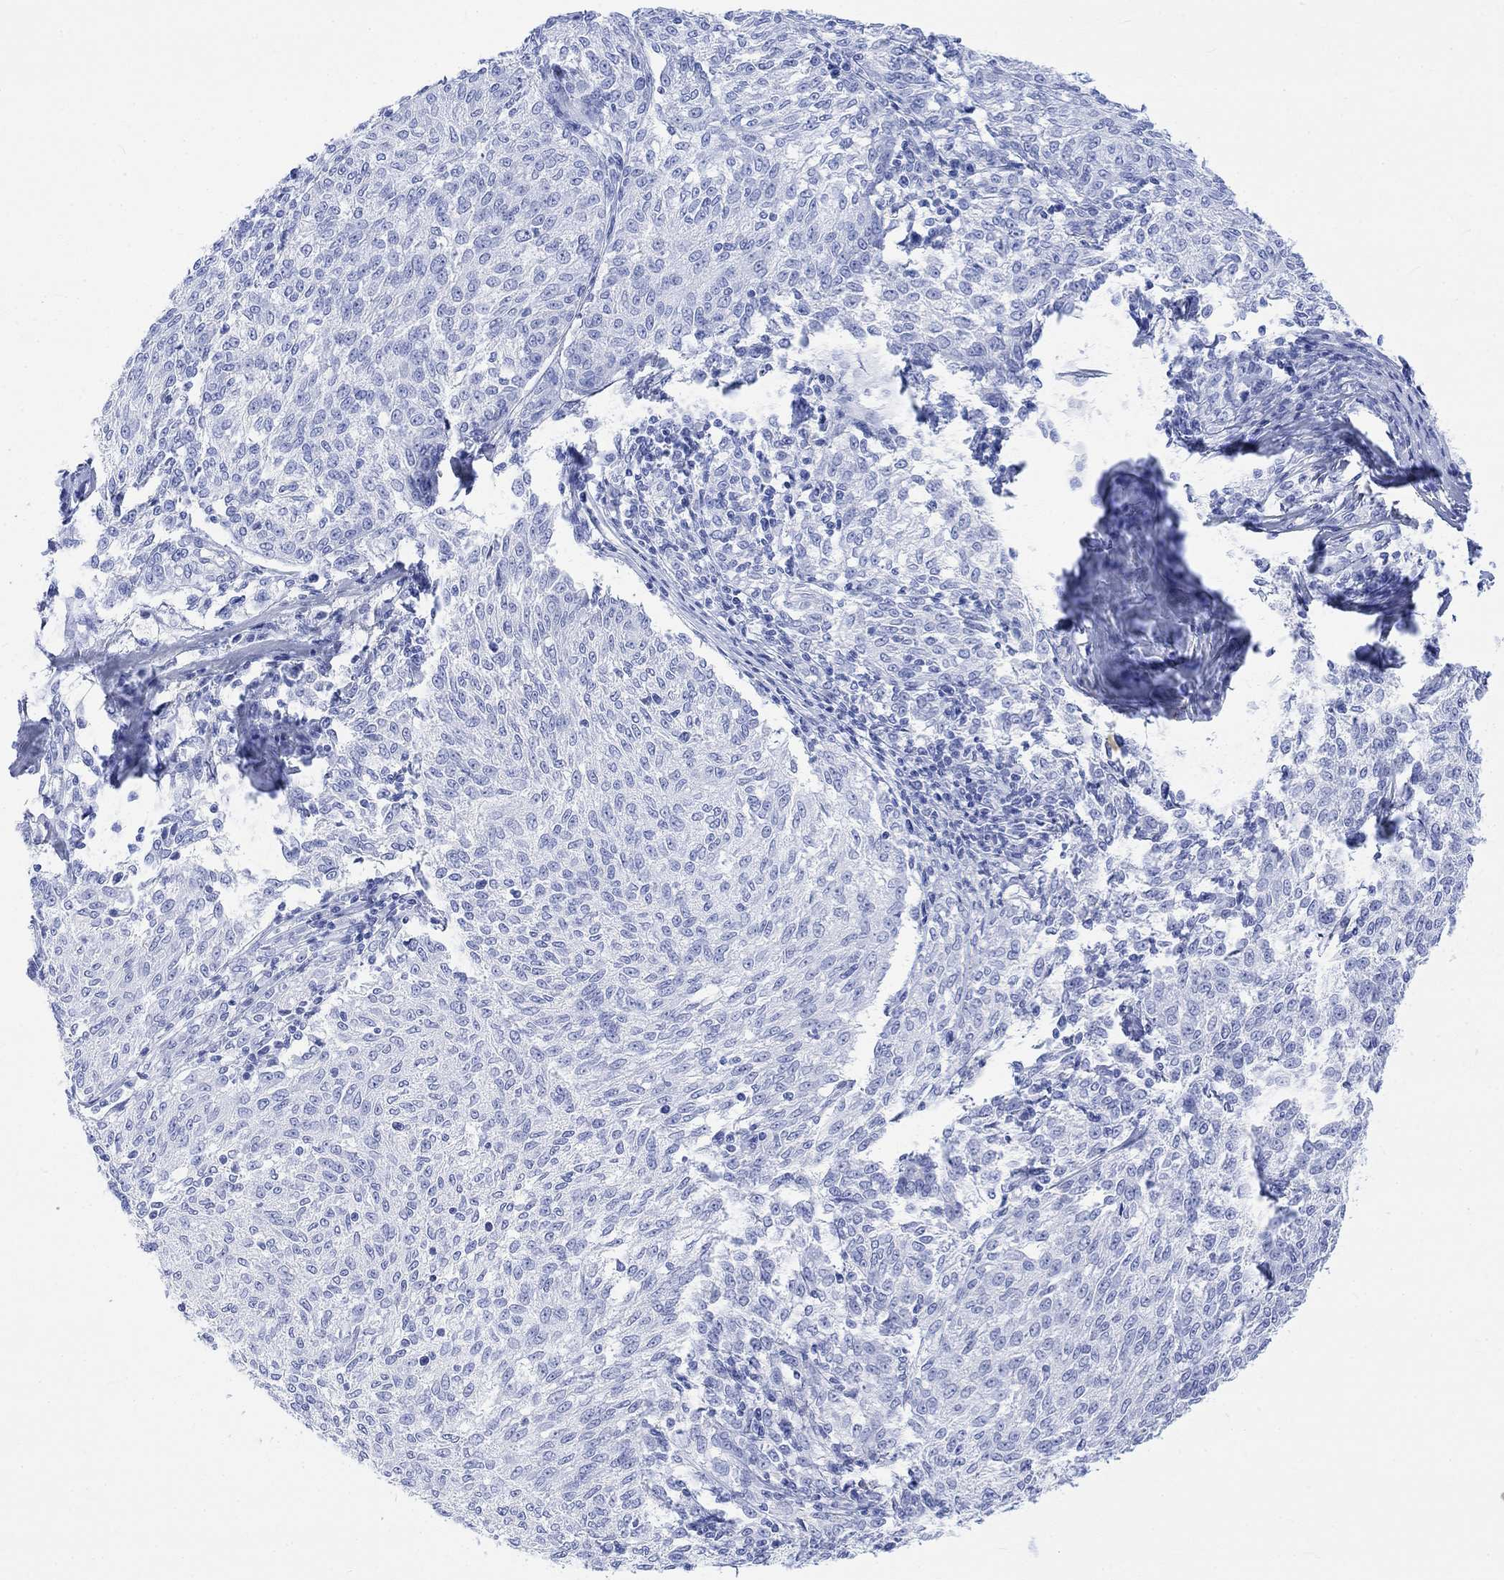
{"staining": {"intensity": "negative", "quantity": "none", "location": "none"}, "tissue": "melanoma", "cell_type": "Tumor cells", "image_type": "cancer", "snomed": [{"axis": "morphology", "description": "Malignant melanoma, NOS"}, {"axis": "topography", "description": "Skin"}], "caption": "Protein analysis of malignant melanoma shows no significant expression in tumor cells.", "gene": "CELF4", "patient": {"sex": "female", "age": 72}}